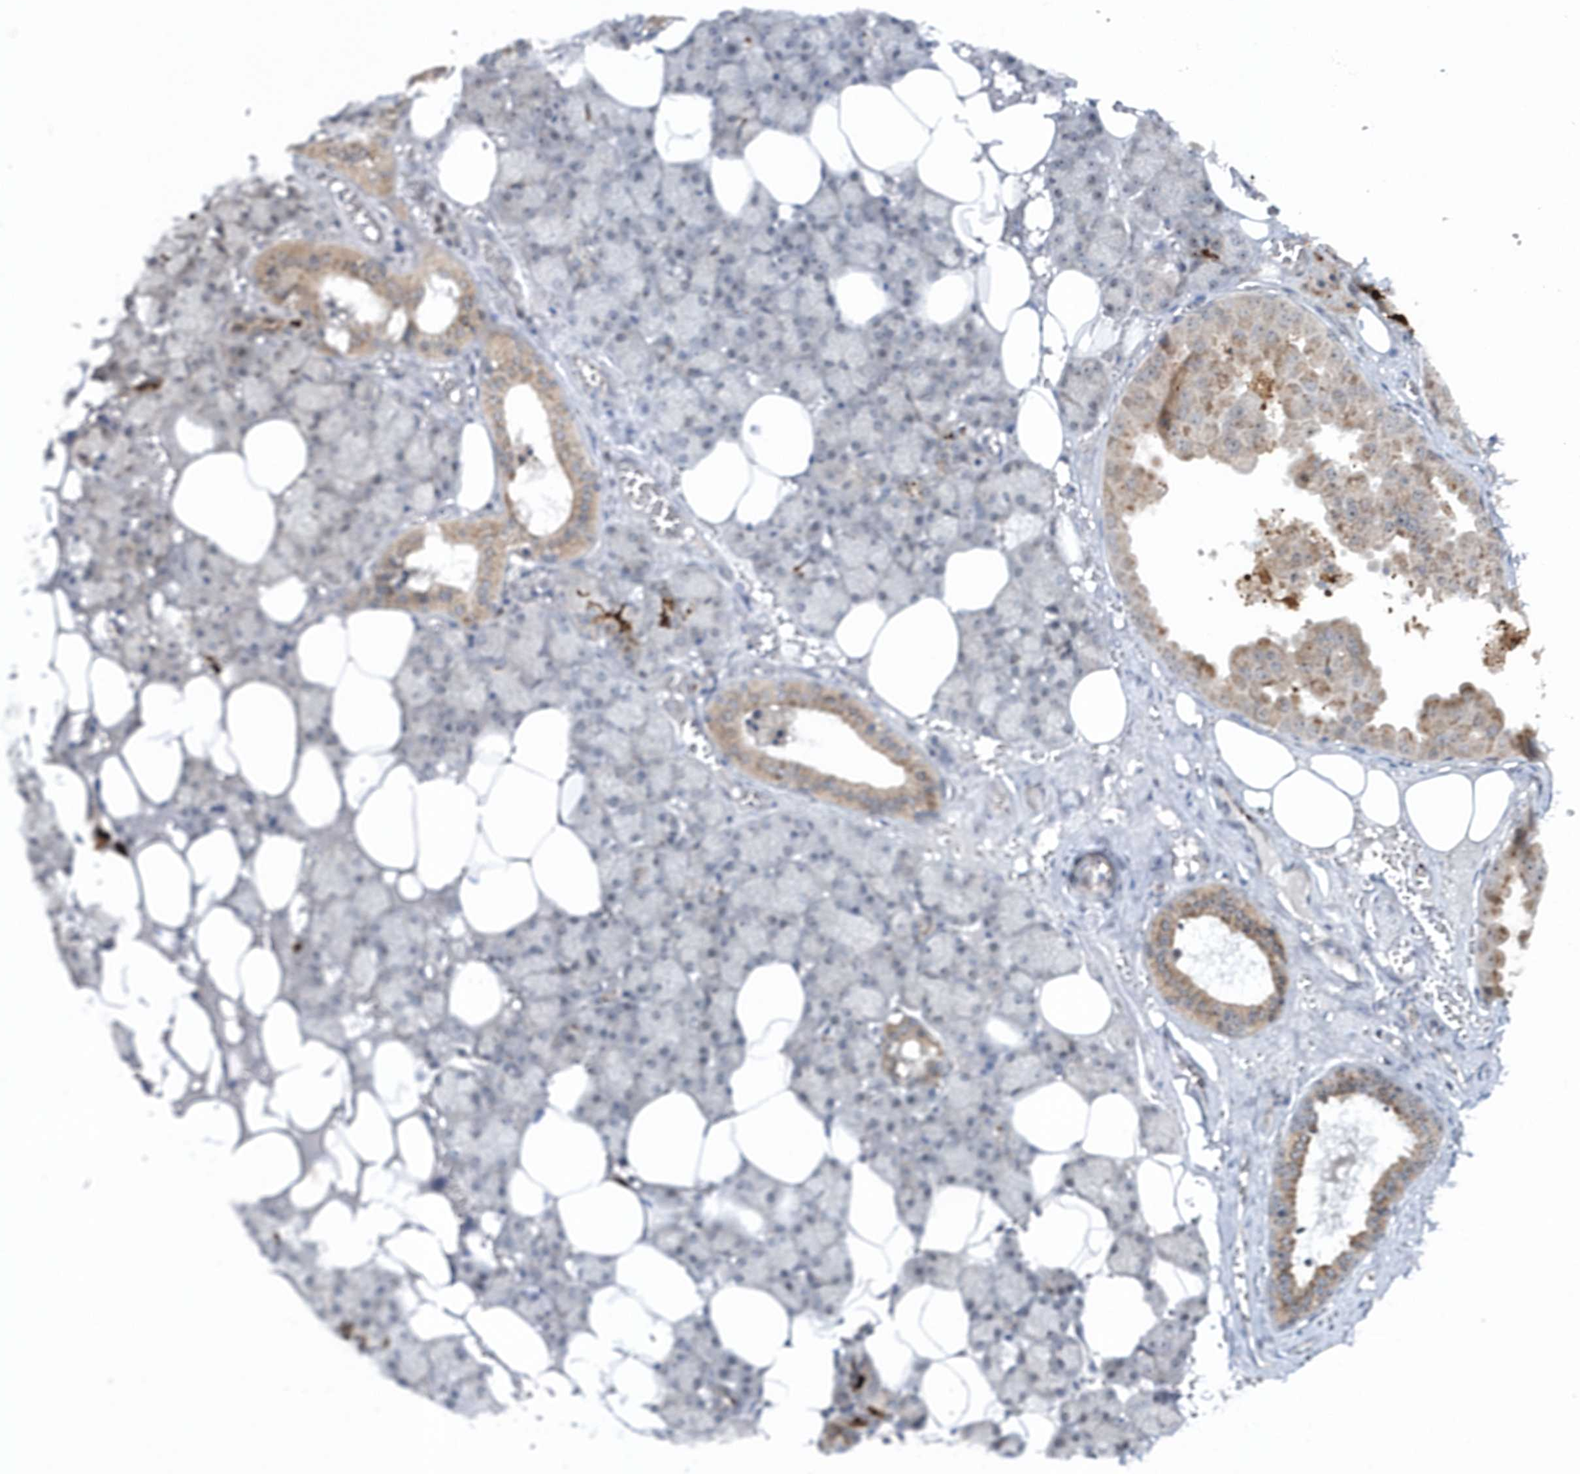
{"staining": {"intensity": "strong", "quantity": "25%-75%", "location": "cytoplasmic/membranous,nuclear"}, "tissue": "salivary gland", "cell_type": "Glandular cells", "image_type": "normal", "snomed": [{"axis": "morphology", "description": "Normal tissue, NOS"}, {"axis": "topography", "description": "Salivary gland"}], "caption": "Glandular cells reveal high levels of strong cytoplasmic/membranous,nuclear staining in approximately 25%-75% of cells in normal human salivary gland.", "gene": "SOWAHB", "patient": {"sex": "male", "age": 62}}